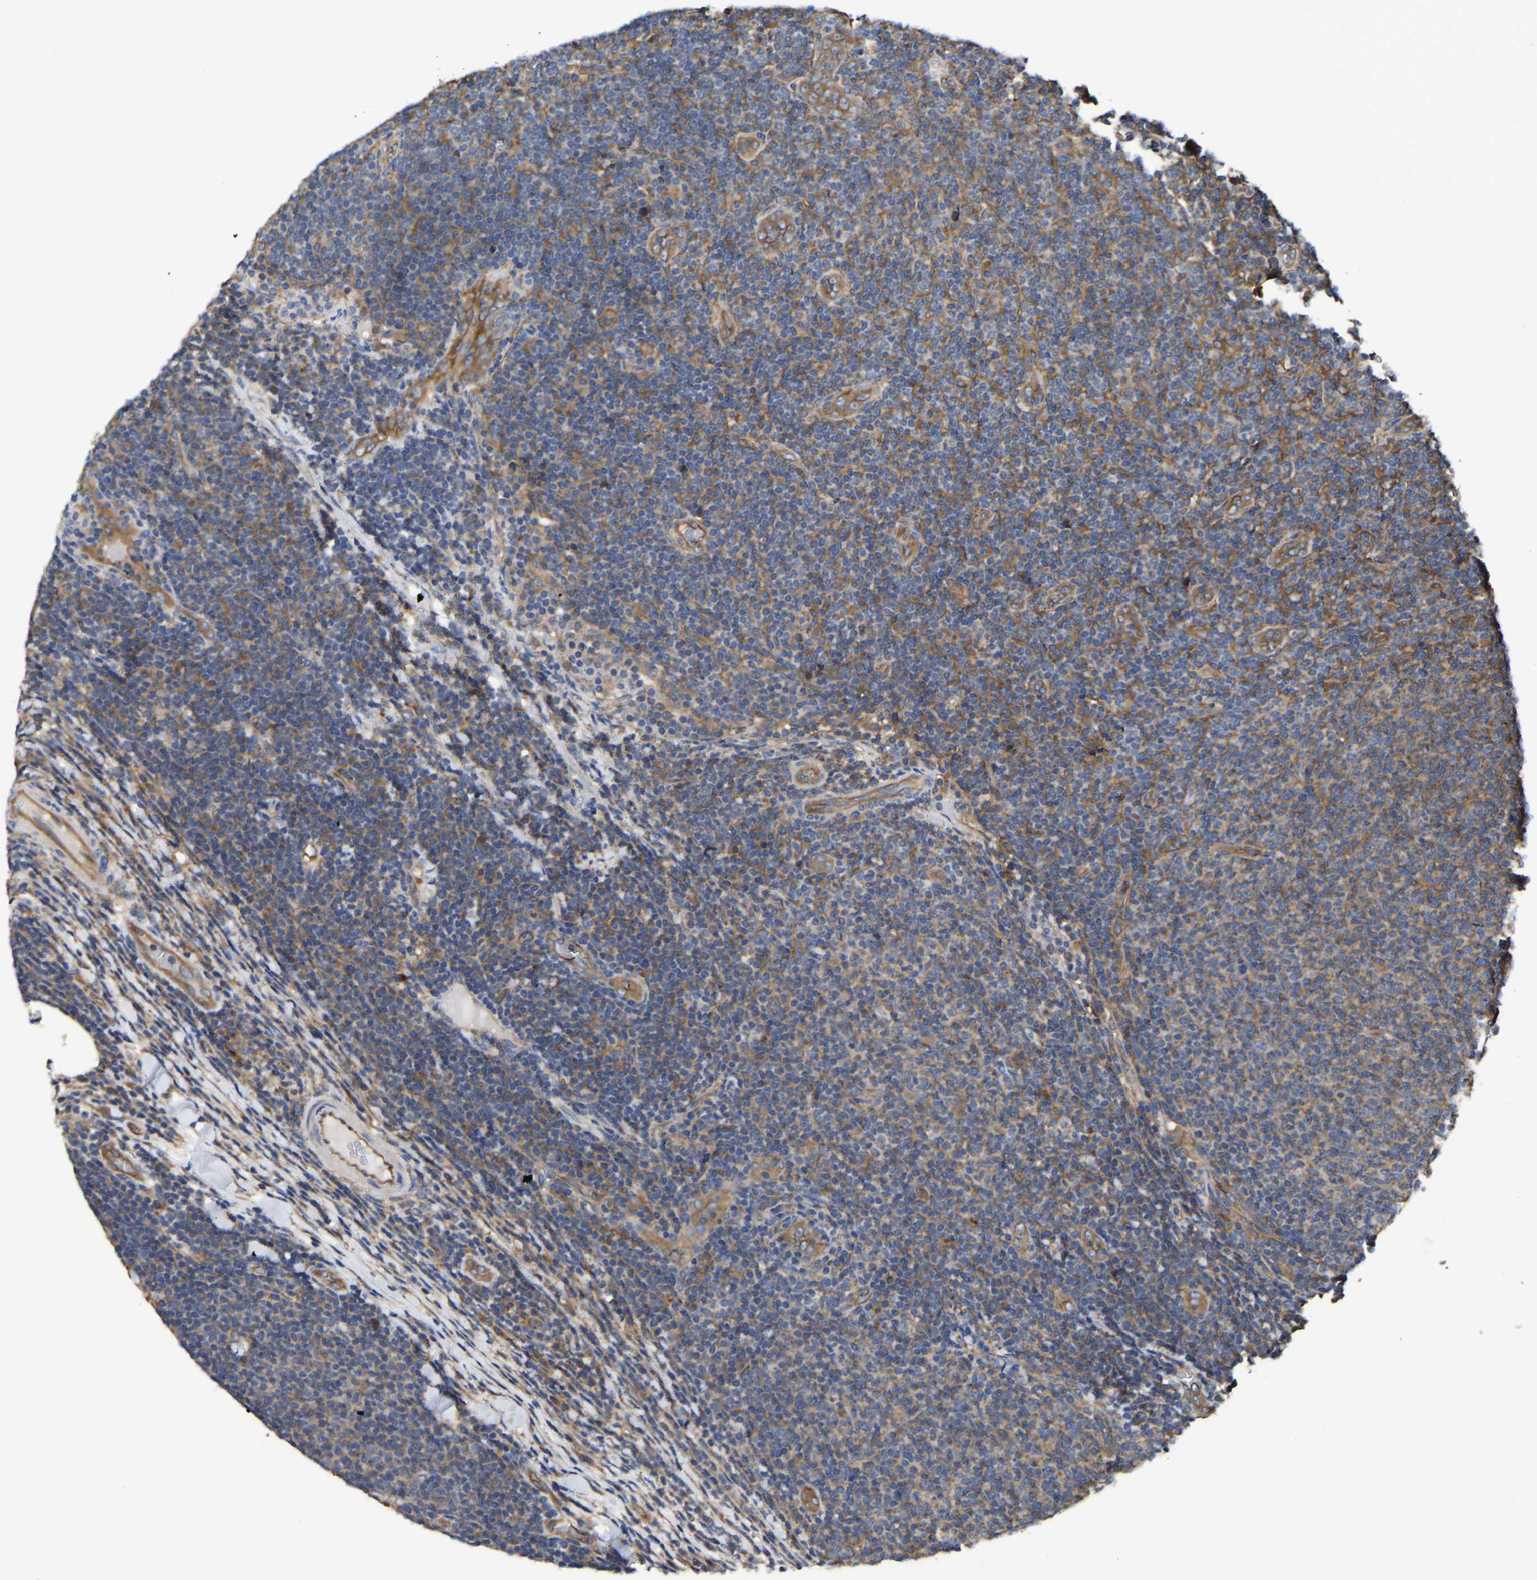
{"staining": {"intensity": "moderate", "quantity": ">75%", "location": "cytoplasmic/membranous"}, "tissue": "lymphoma", "cell_type": "Tumor cells", "image_type": "cancer", "snomed": [{"axis": "morphology", "description": "Malignant lymphoma, non-Hodgkin's type, Low grade"}, {"axis": "topography", "description": "Lymph node"}], "caption": "Lymphoma stained for a protein demonstrates moderate cytoplasmic/membranous positivity in tumor cells.", "gene": "FLNB", "patient": {"sex": "male", "age": 66}}